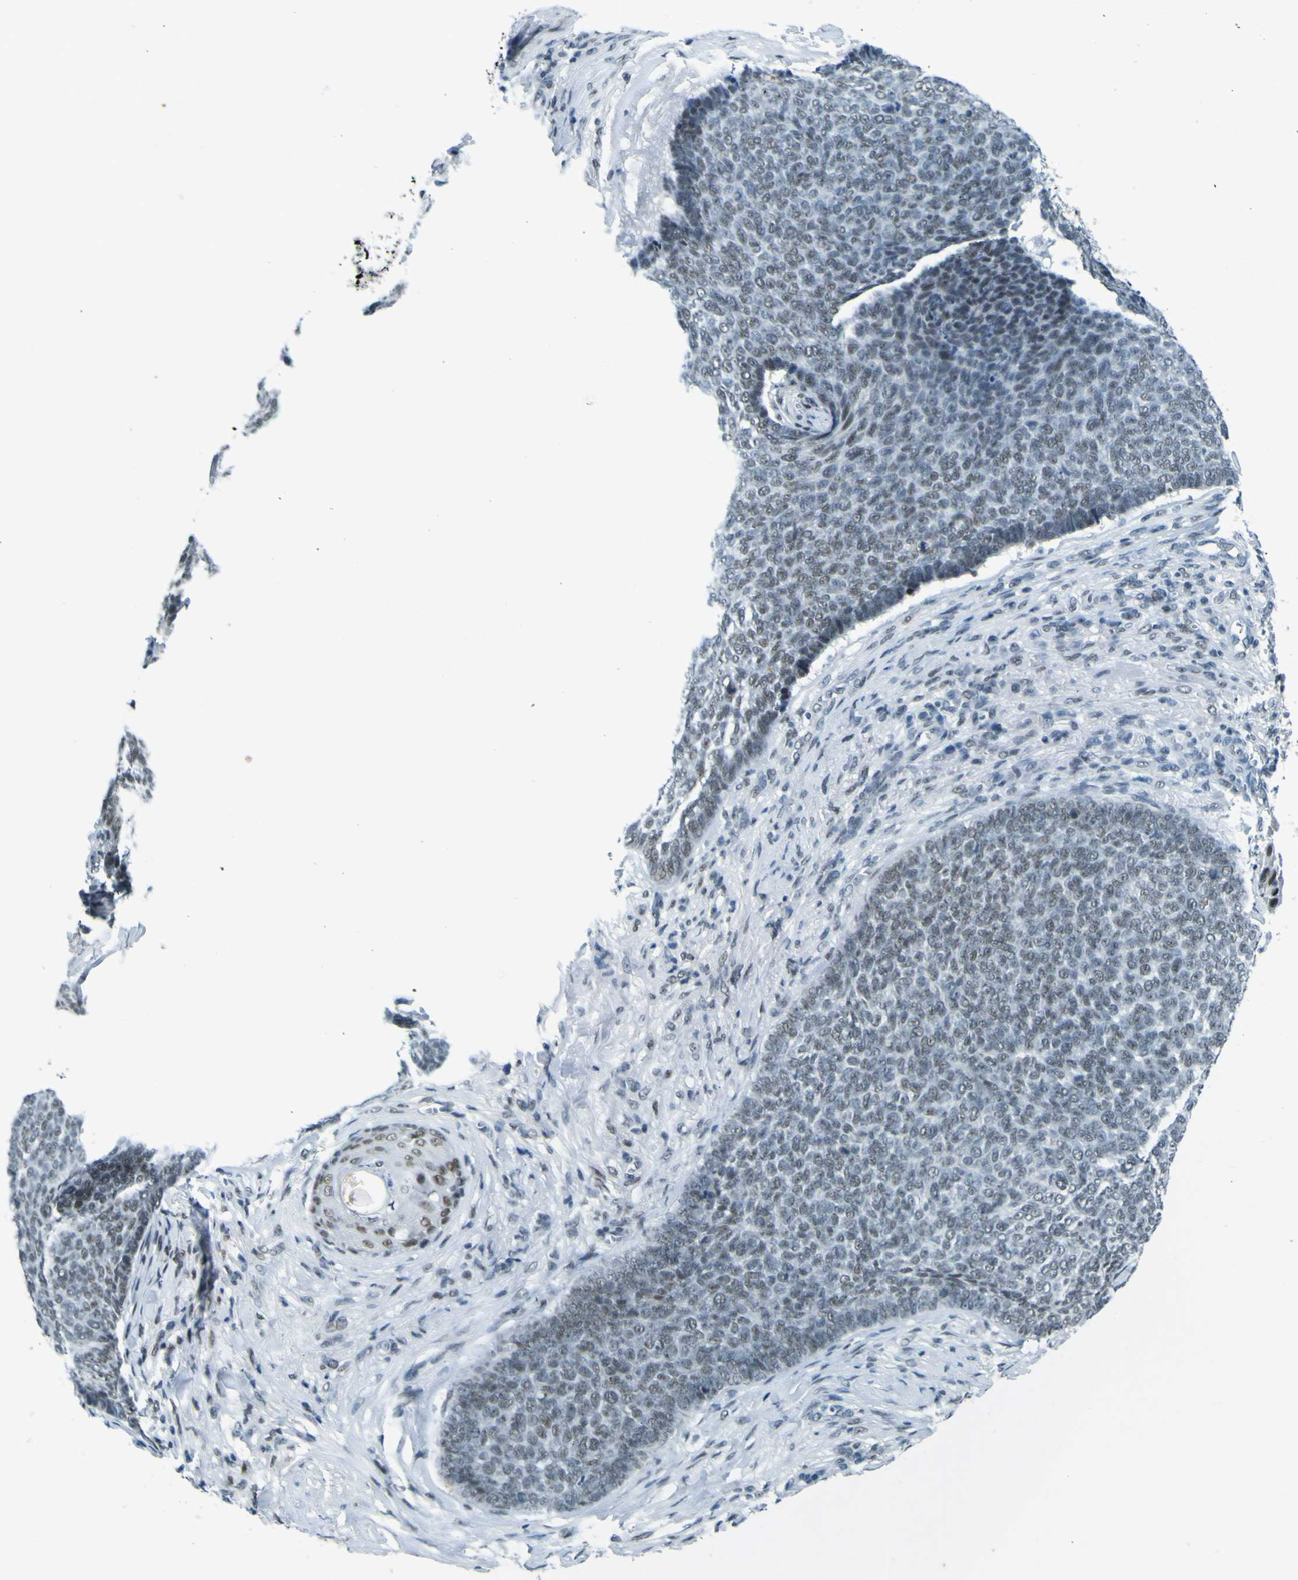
{"staining": {"intensity": "weak", "quantity": "<25%", "location": "nuclear"}, "tissue": "skin cancer", "cell_type": "Tumor cells", "image_type": "cancer", "snomed": [{"axis": "morphology", "description": "Basal cell carcinoma"}, {"axis": "topography", "description": "Skin"}], "caption": "A photomicrograph of basal cell carcinoma (skin) stained for a protein displays no brown staining in tumor cells.", "gene": "CEBPG", "patient": {"sex": "male", "age": 84}}